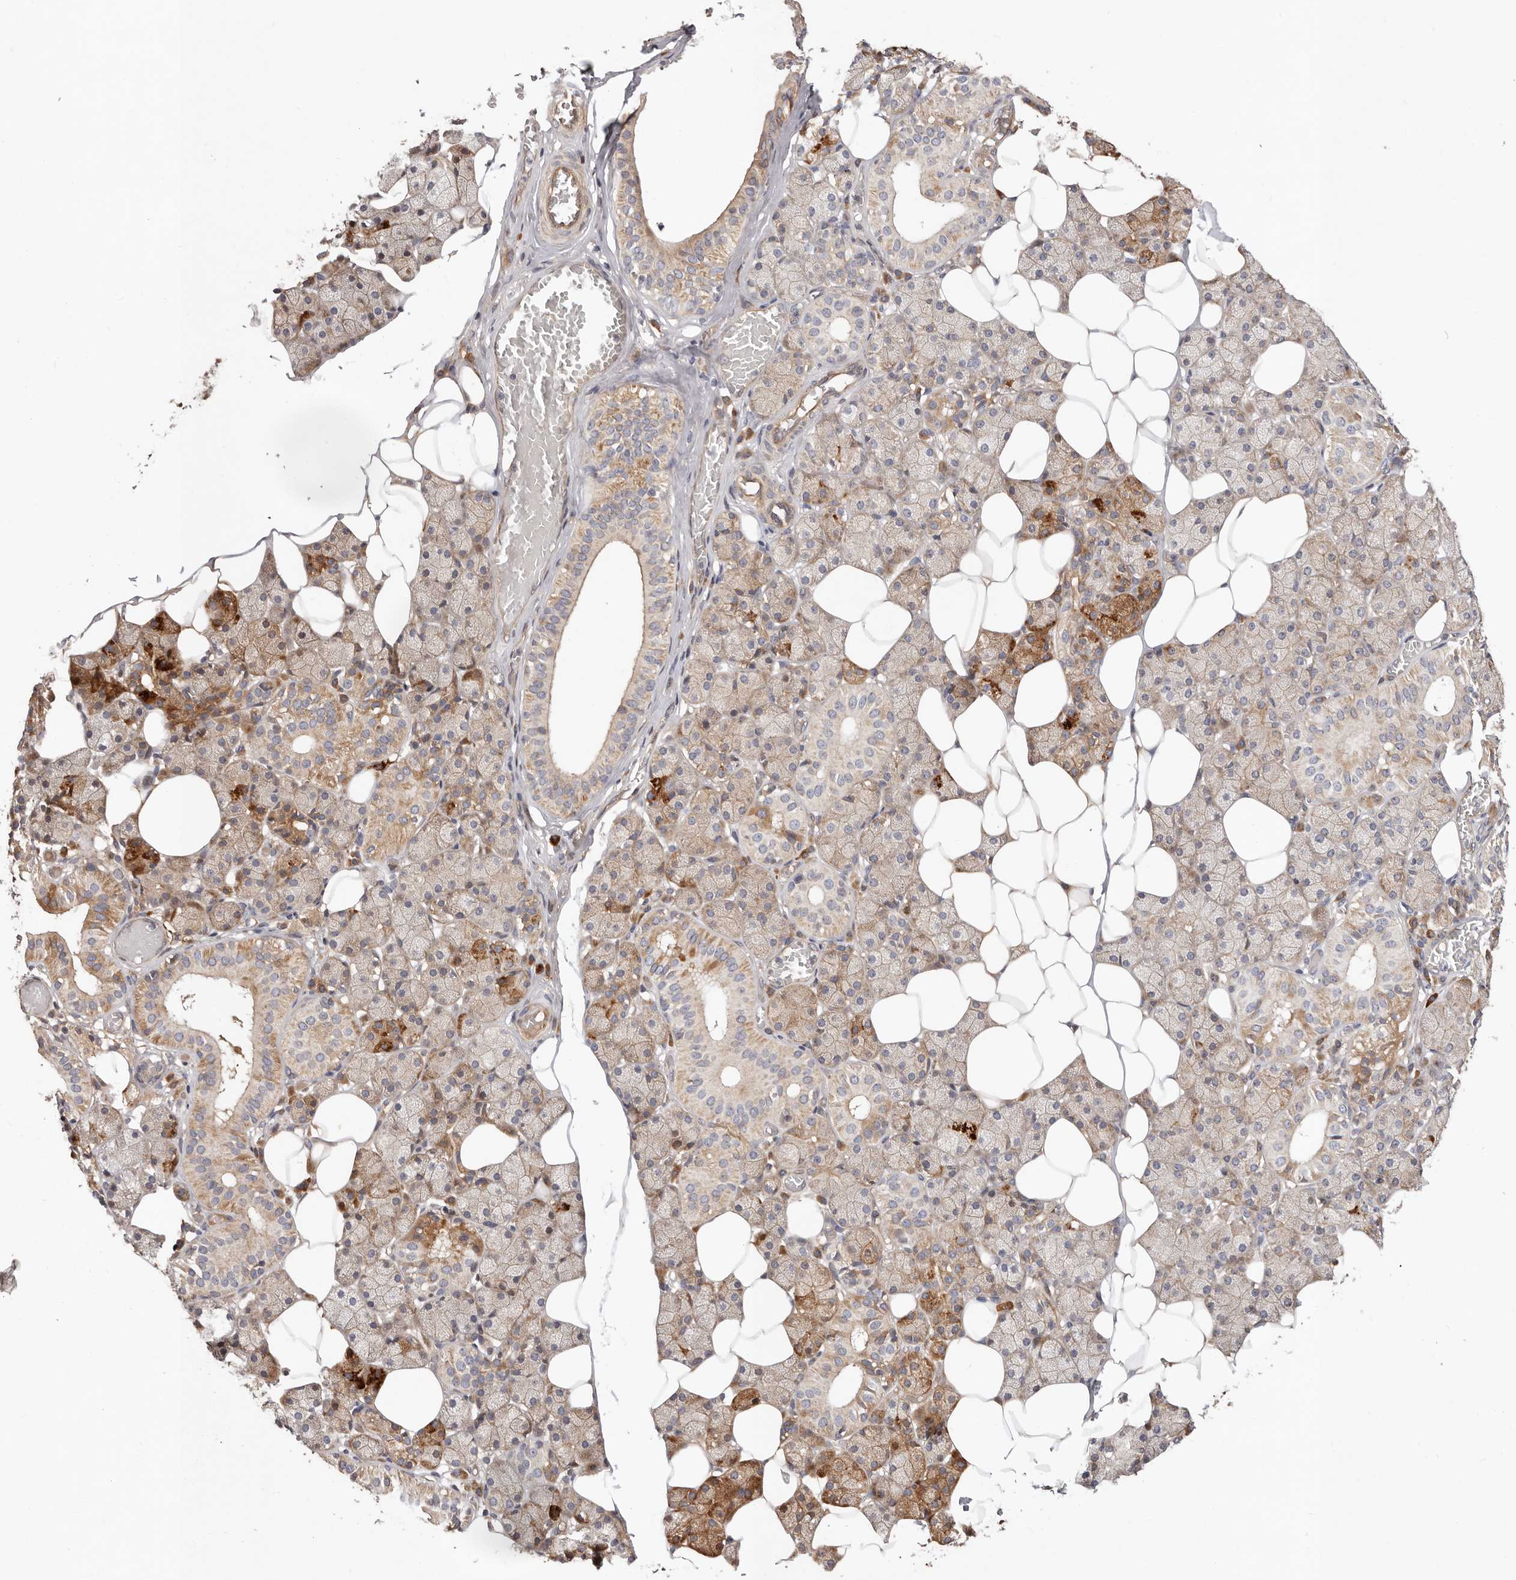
{"staining": {"intensity": "strong", "quantity": "25%-75%", "location": "cytoplasmic/membranous"}, "tissue": "salivary gland", "cell_type": "Glandular cells", "image_type": "normal", "snomed": [{"axis": "morphology", "description": "Normal tissue, NOS"}, {"axis": "topography", "description": "Salivary gland"}], "caption": "This is a photomicrograph of immunohistochemistry (IHC) staining of benign salivary gland, which shows strong positivity in the cytoplasmic/membranous of glandular cells.", "gene": "MACF1", "patient": {"sex": "female", "age": 33}}